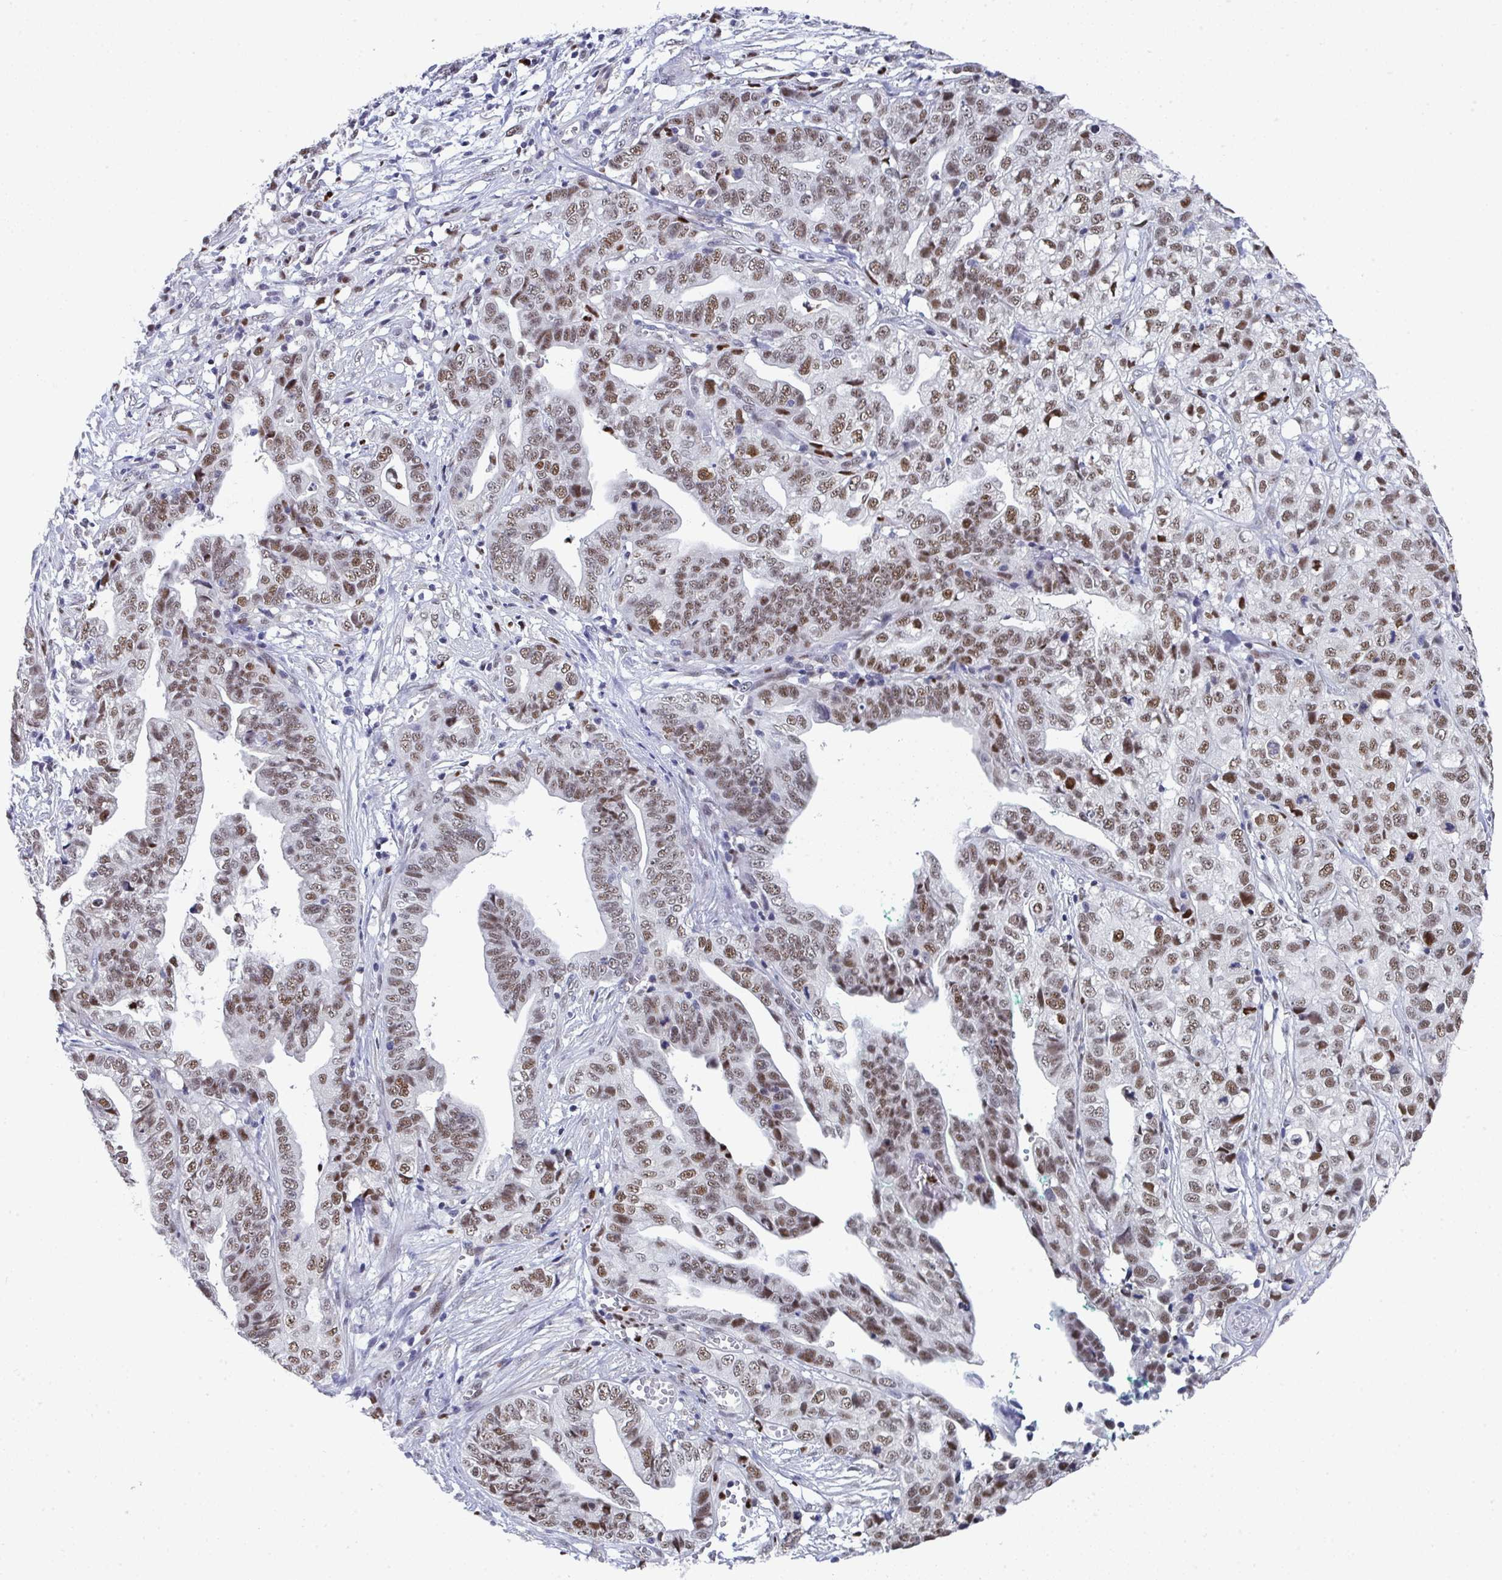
{"staining": {"intensity": "moderate", "quantity": ">75%", "location": "nuclear"}, "tissue": "stomach cancer", "cell_type": "Tumor cells", "image_type": "cancer", "snomed": [{"axis": "morphology", "description": "Adenocarcinoma, NOS"}, {"axis": "topography", "description": "Stomach, upper"}], "caption": "Stomach adenocarcinoma tissue exhibits moderate nuclear positivity in approximately >75% of tumor cells, visualized by immunohistochemistry.", "gene": "JDP2", "patient": {"sex": "female", "age": 67}}